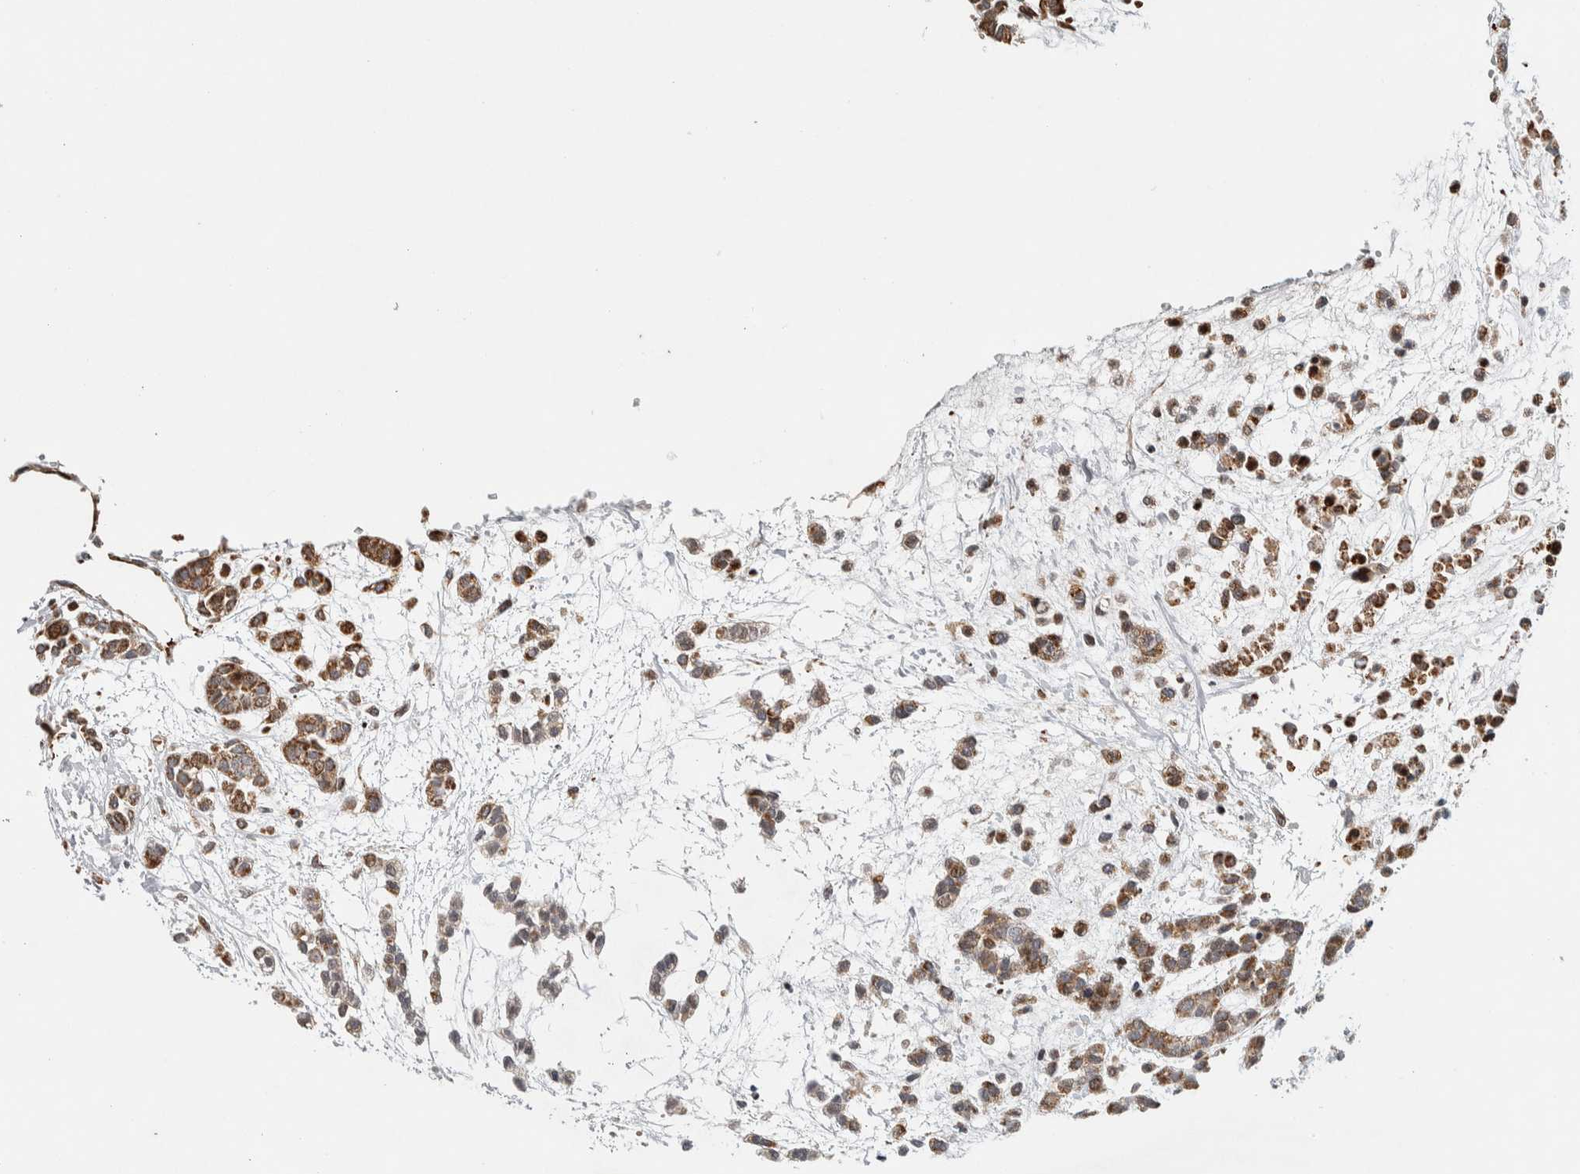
{"staining": {"intensity": "moderate", "quantity": ">75%", "location": "cytoplasmic/membranous"}, "tissue": "head and neck cancer", "cell_type": "Tumor cells", "image_type": "cancer", "snomed": [{"axis": "morphology", "description": "Adenocarcinoma, NOS"}, {"axis": "morphology", "description": "Adenoma, NOS"}, {"axis": "topography", "description": "Head-Neck"}], "caption": "A brown stain highlights moderate cytoplasmic/membranous positivity of a protein in human adenoma (head and neck) tumor cells. The staining is performed using DAB brown chromogen to label protein expression. The nuclei are counter-stained blue using hematoxylin.", "gene": "AFP", "patient": {"sex": "female", "age": 55}}